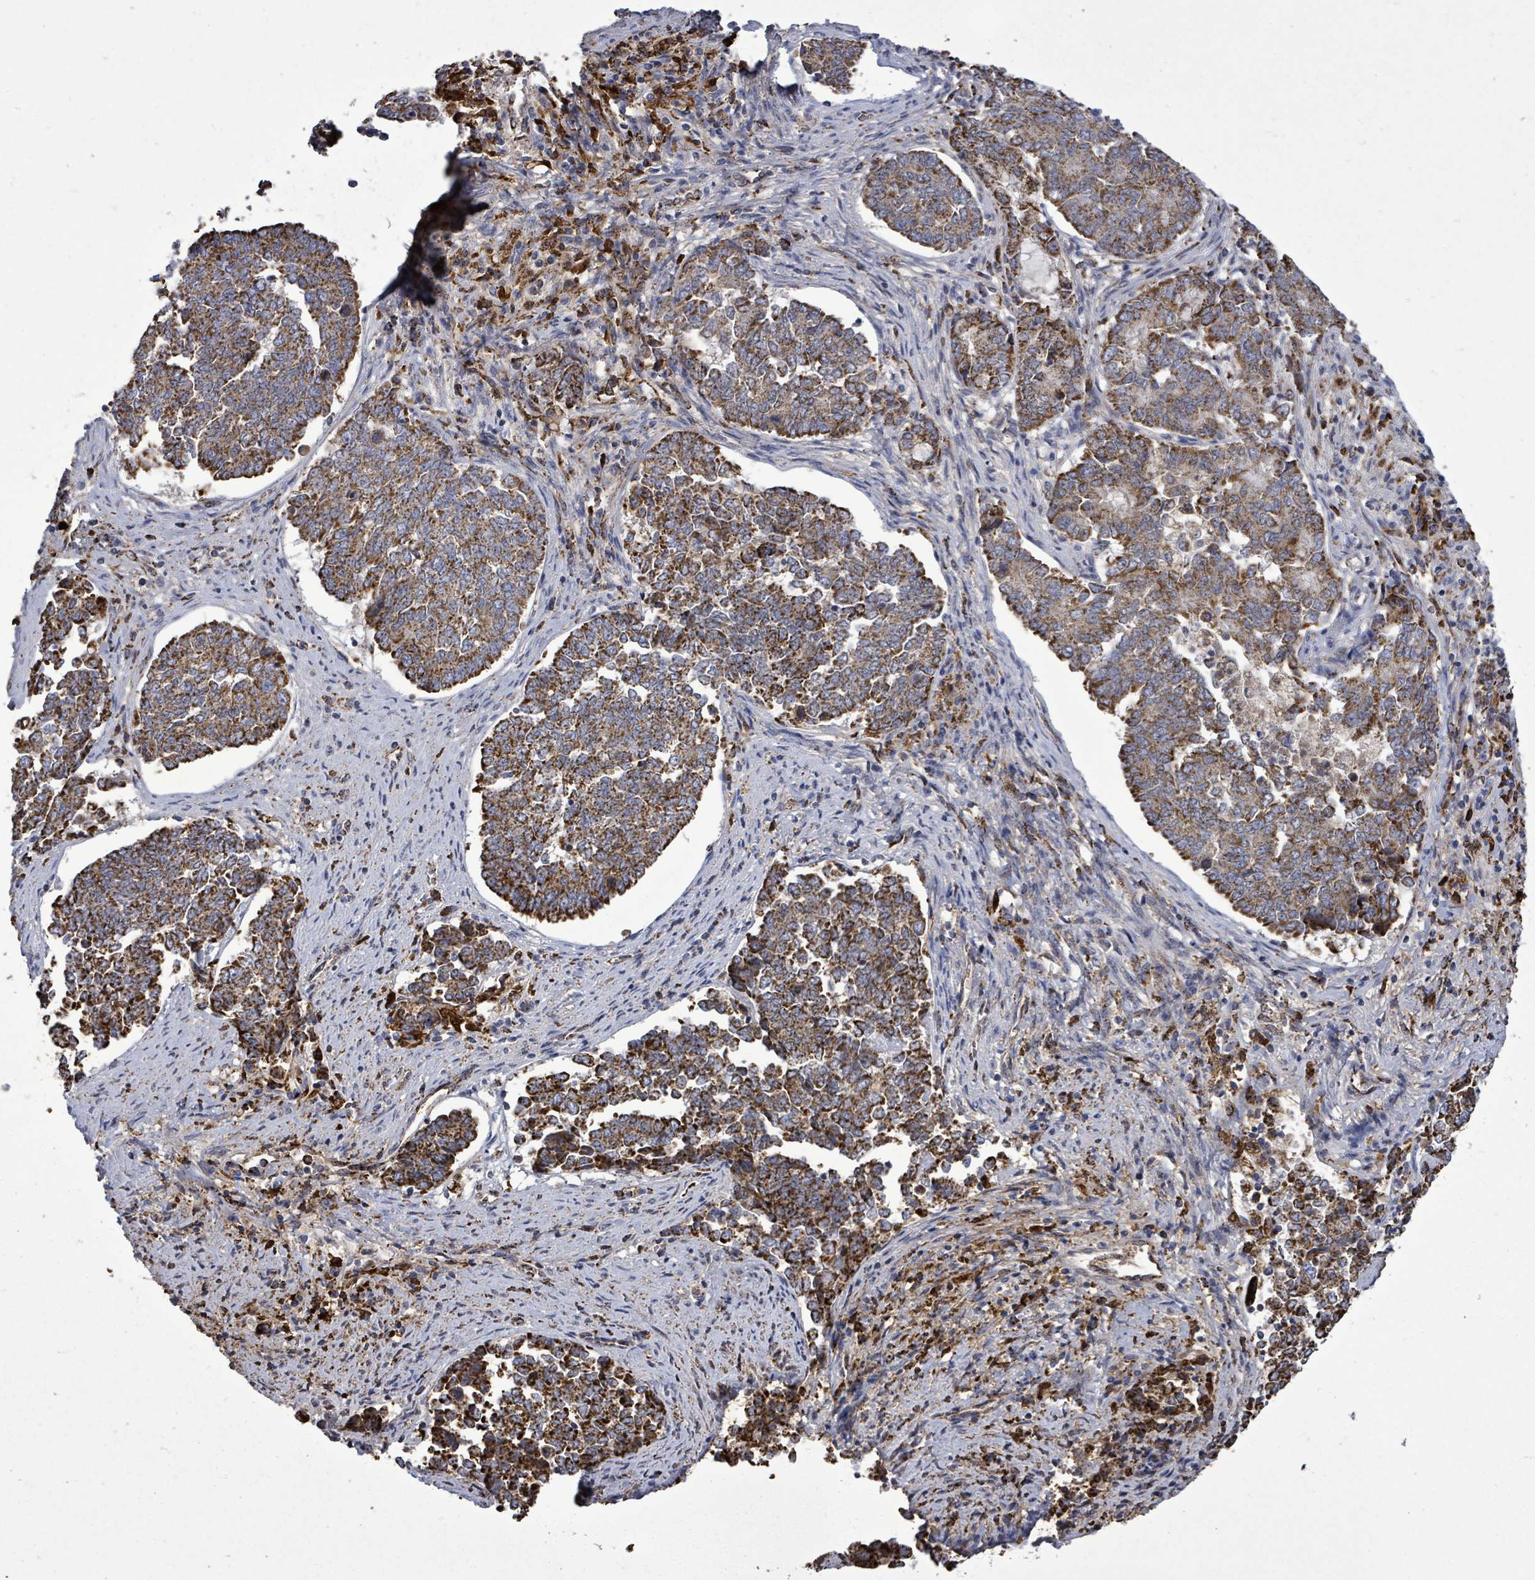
{"staining": {"intensity": "strong", "quantity": ">75%", "location": "cytoplasmic/membranous"}, "tissue": "endometrial cancer", "cell_type": "Tumor cells", "image_type": "cancer", "snomed": [{"axis": "morphology", "description": "Adenocarcinoma, NOS"}, {"axis": "topography", "description": "Endometrium"}], "caption": "Immunohistochemical staining of human endometrial adenocarcinoma demonstrates high levels of strong cytoplasmic/membranous protein positivity in about >75% of tumor cells.", "gene": "MTMR12", "patient": {"sex": "female", "age": 80}}